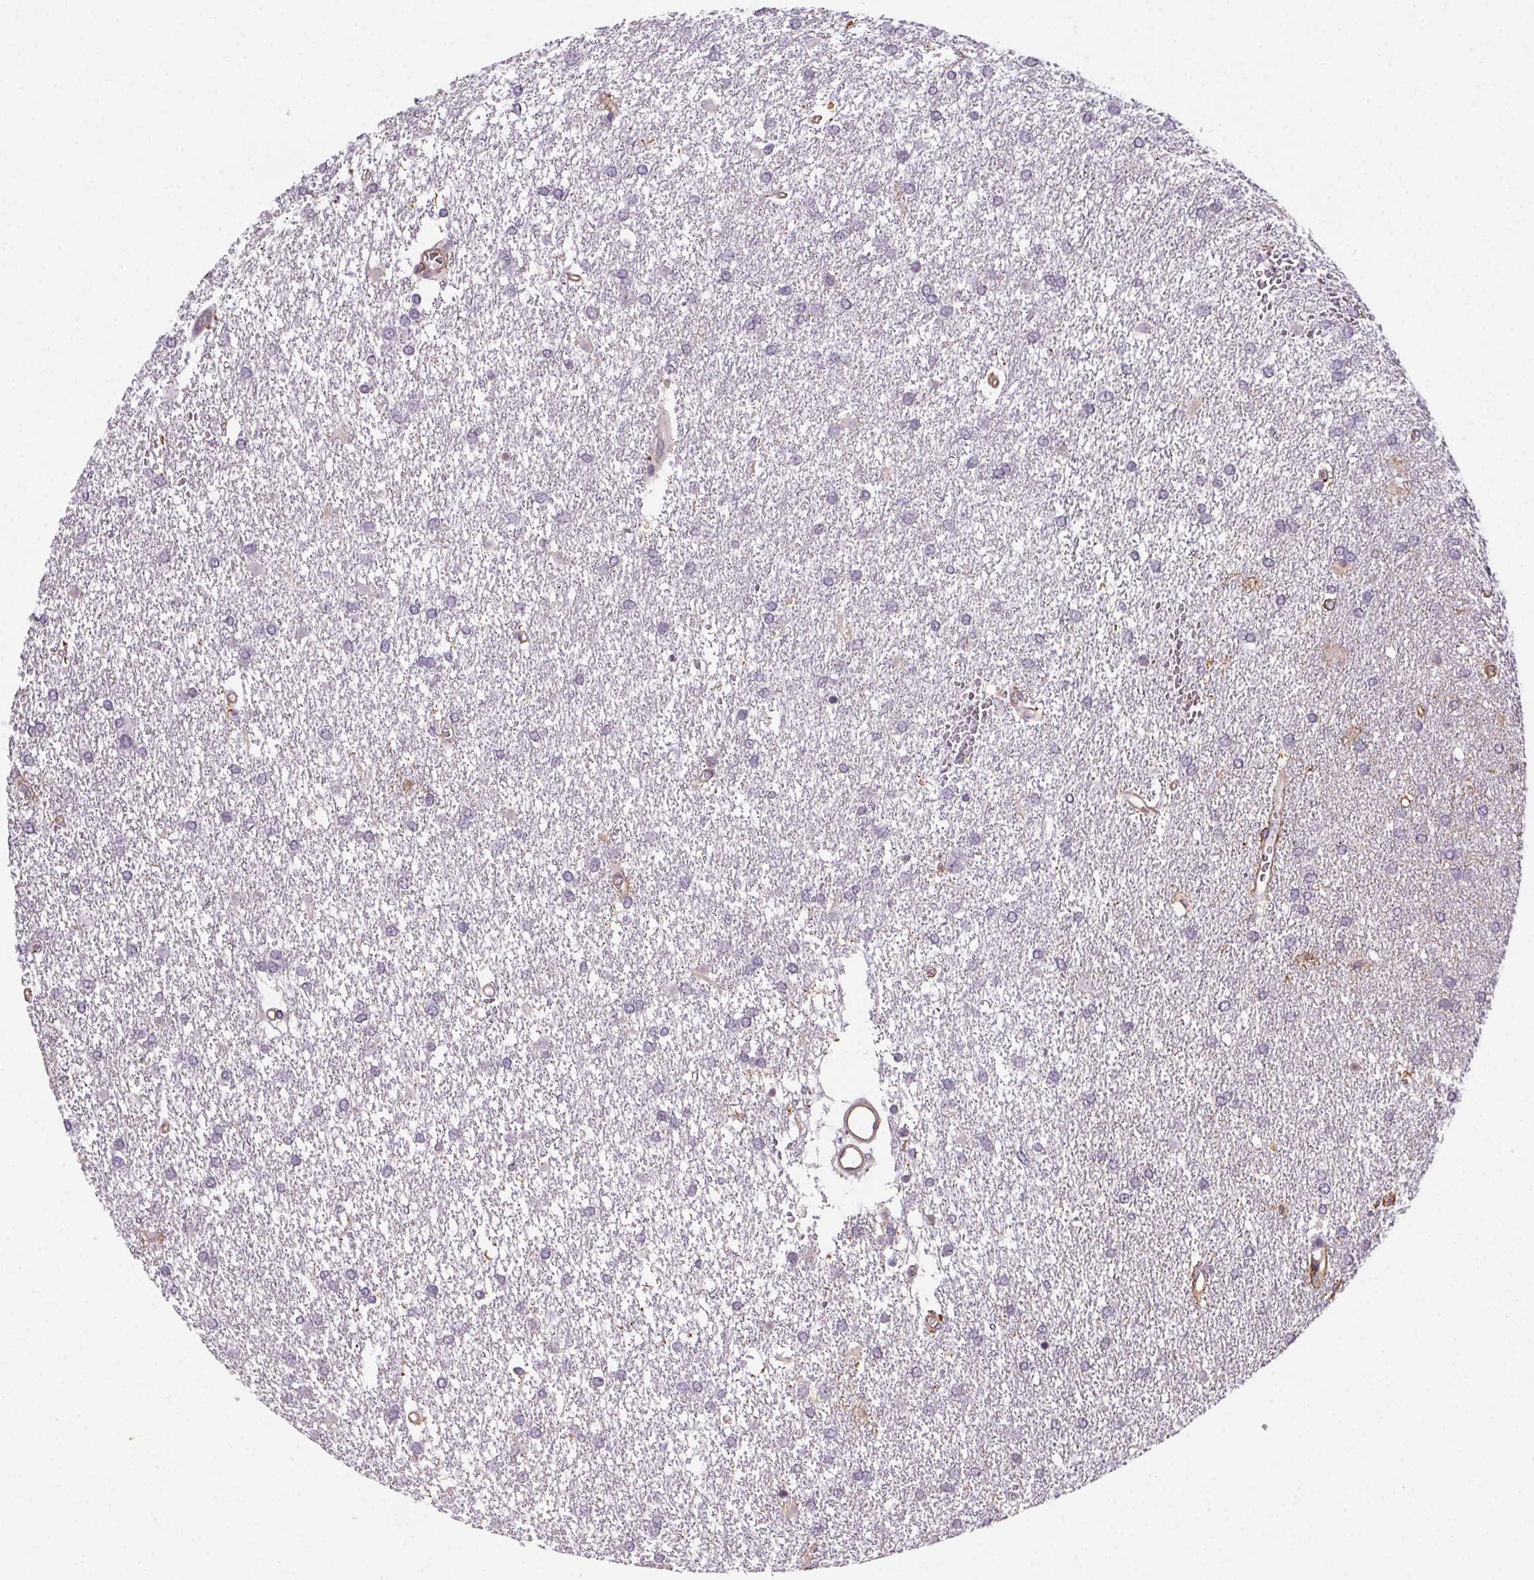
{"staining": {"intensity": "negative", "quantity": "none", "location": "none"}, "tissue": "glioma", "cell_type": "Tumor cells", "image_type": "cancer", "snomed": [{"axis": "morphology", "description": "Glioma, malignant, High grade"}, {"axis": "topography", "description": "Brain"}], "caption": "This is a photomicrograph of immunohistochemistry (IHC) staining of glioma, which shows no staining in tumor cells.", "gene": "PLA2G4F", "patient": {"sex": "female", "age": 61}}